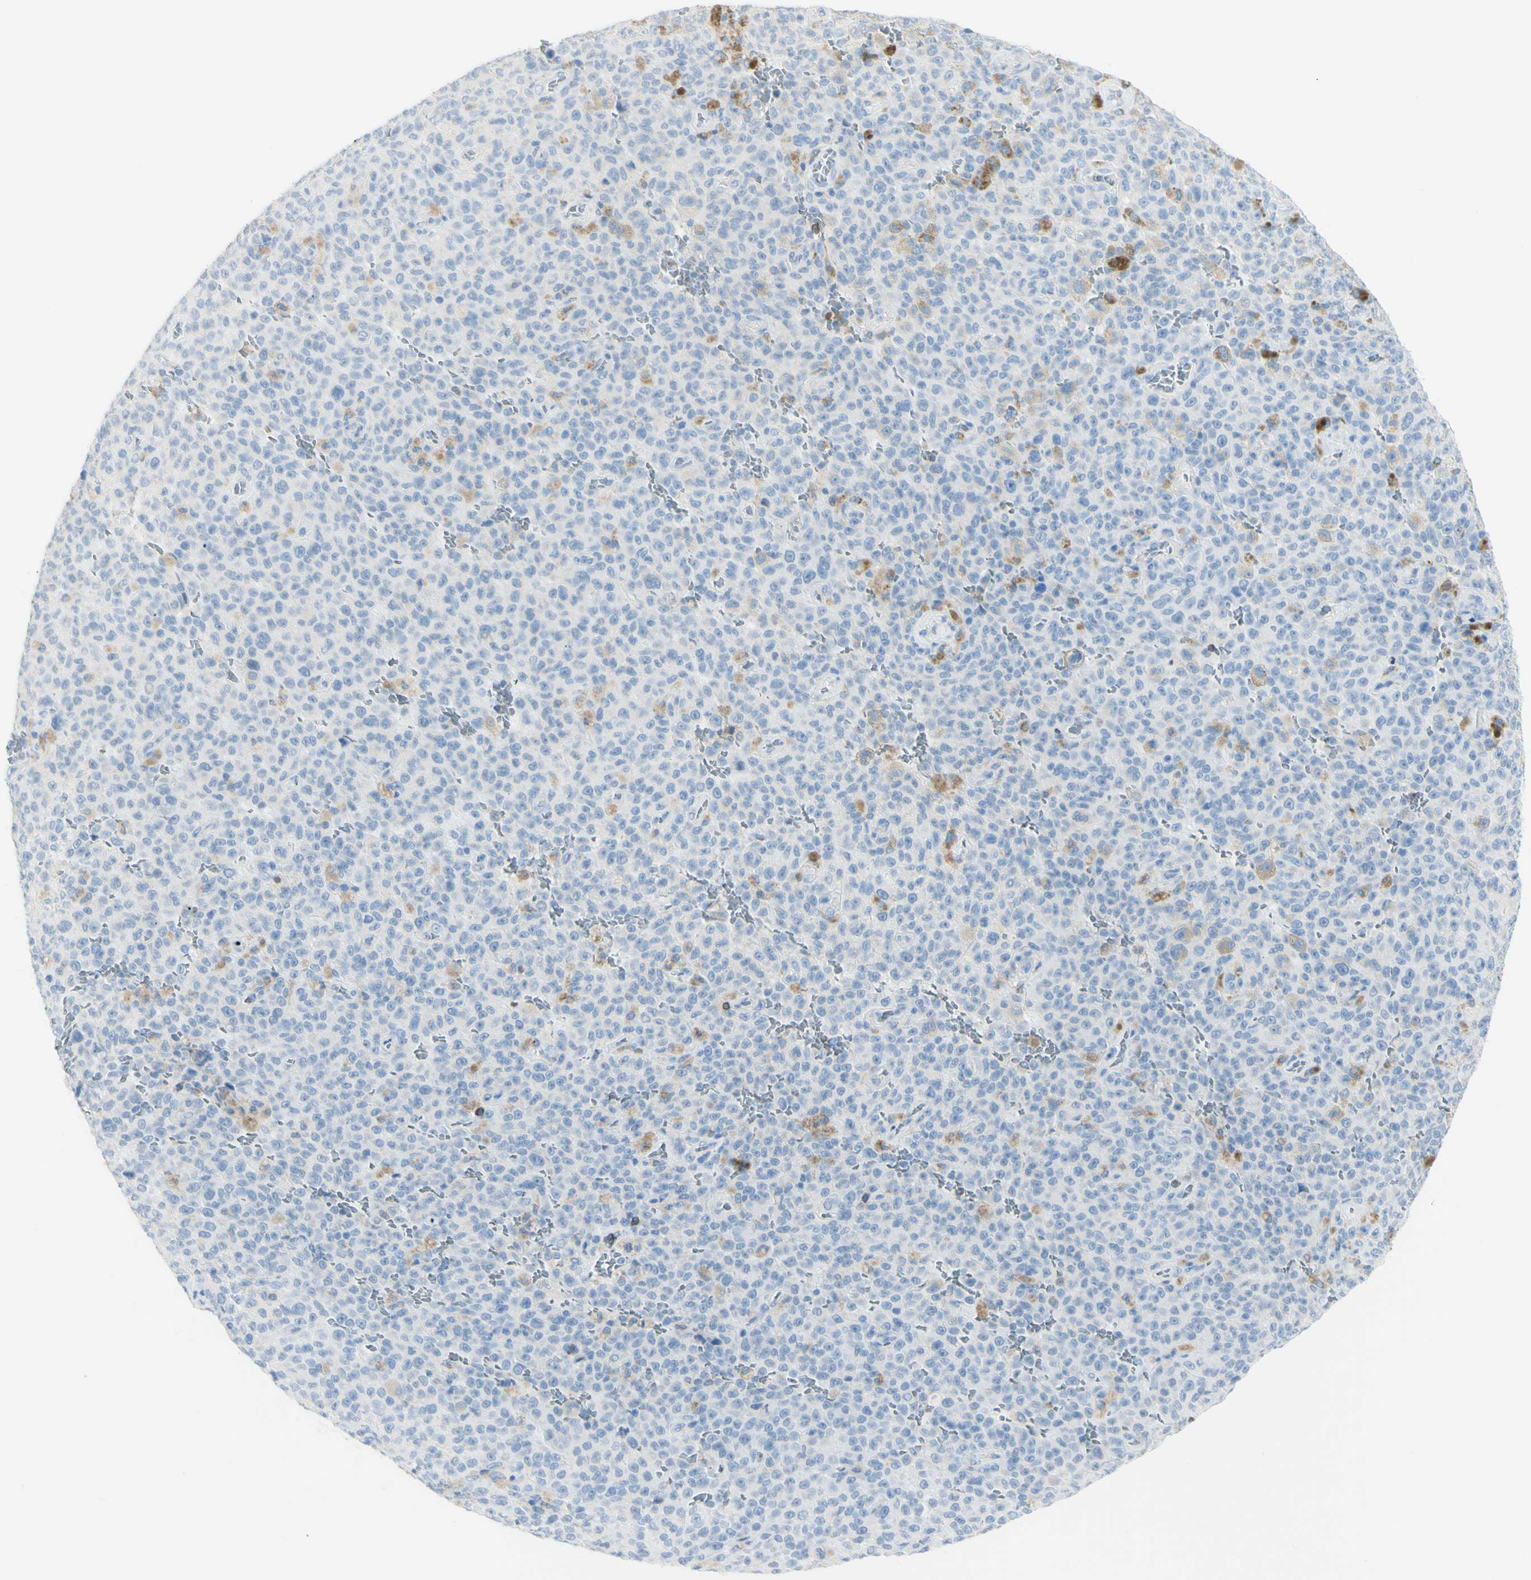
{"staining": {"intensity": "weak", "quantity": "<25%", "location": "cytoplasmic/membranous"}, "tissue": "melanoma", "cell_type": "Tumor cells", "image_type": "cancer", "snomed": [{"axis": "morphology", "description": "Malignant melanoma, NOS"}, {"axis": "topography", "description": "Skin"}], "caption": "Immunohistochemistry (IHC) histopathology image of melanoma stained for a protein (brown), which displays no expression in tumor cells.", "gene": "TSPAN1", "patient": {"sex": "female", "age": 82}}